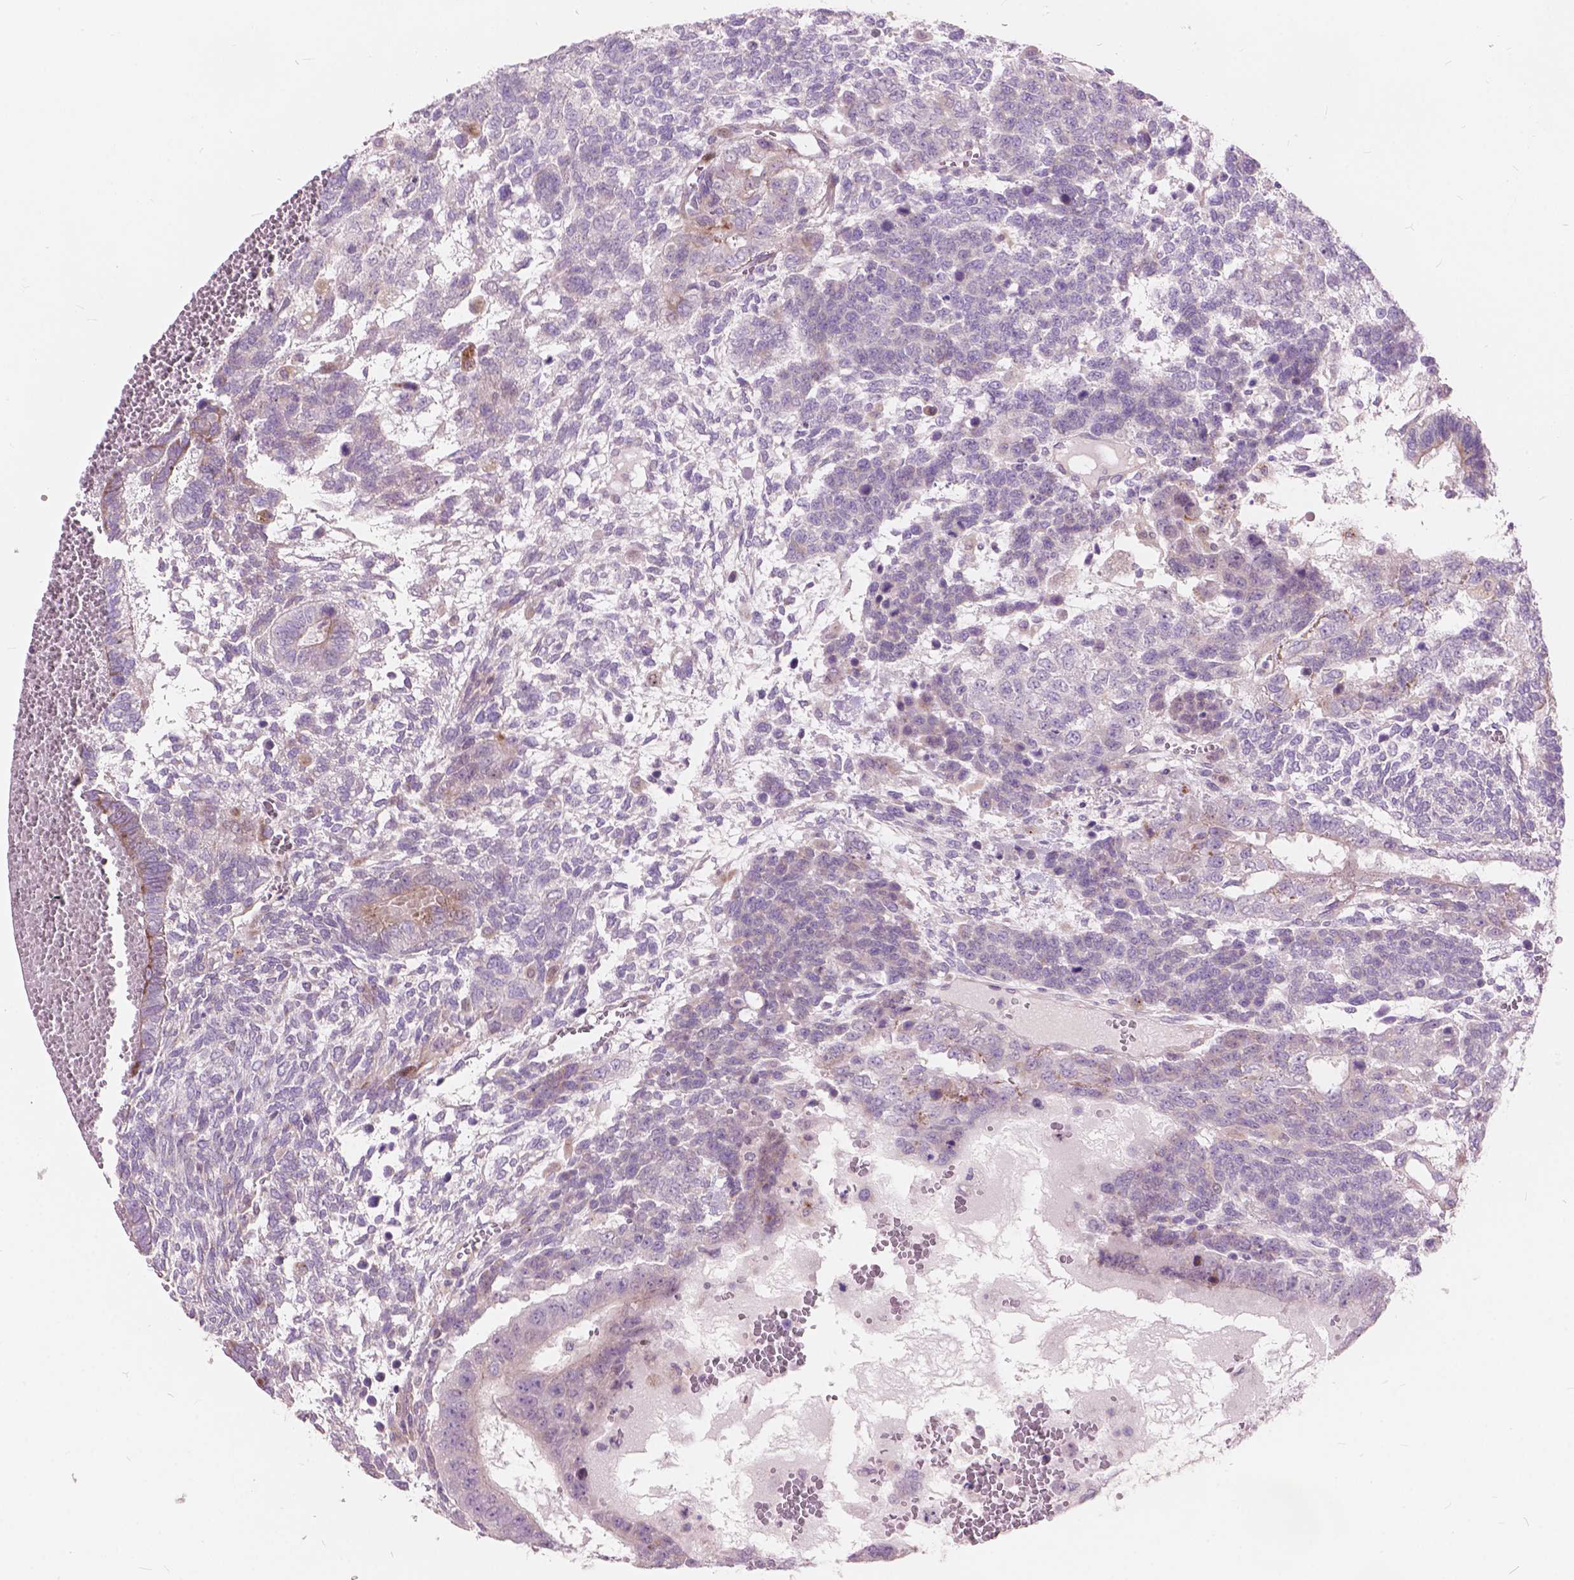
{"staining": {"intensity": "negative", "quantity": "none", "location": "none"}, "tissue": "testis cancer", "cell_type": "Tumor cells", "image_type": "cancer", "snomed": [{"axis": "morphology", "description": "Normal tissue, NOS"}, {"axis": "morphology", "description": "Carcinoma, Embryonal, NOS"}, {"axis": "topography", "description": "Testis"}, {"axis": "topography", "description": "Epididymis"}], "caption": "Photomicrograph shows no significant protein positivity in tumor cells of testis cancer.", "gene": "MORN1", "patient": {"sex": "male", "age": 23}}